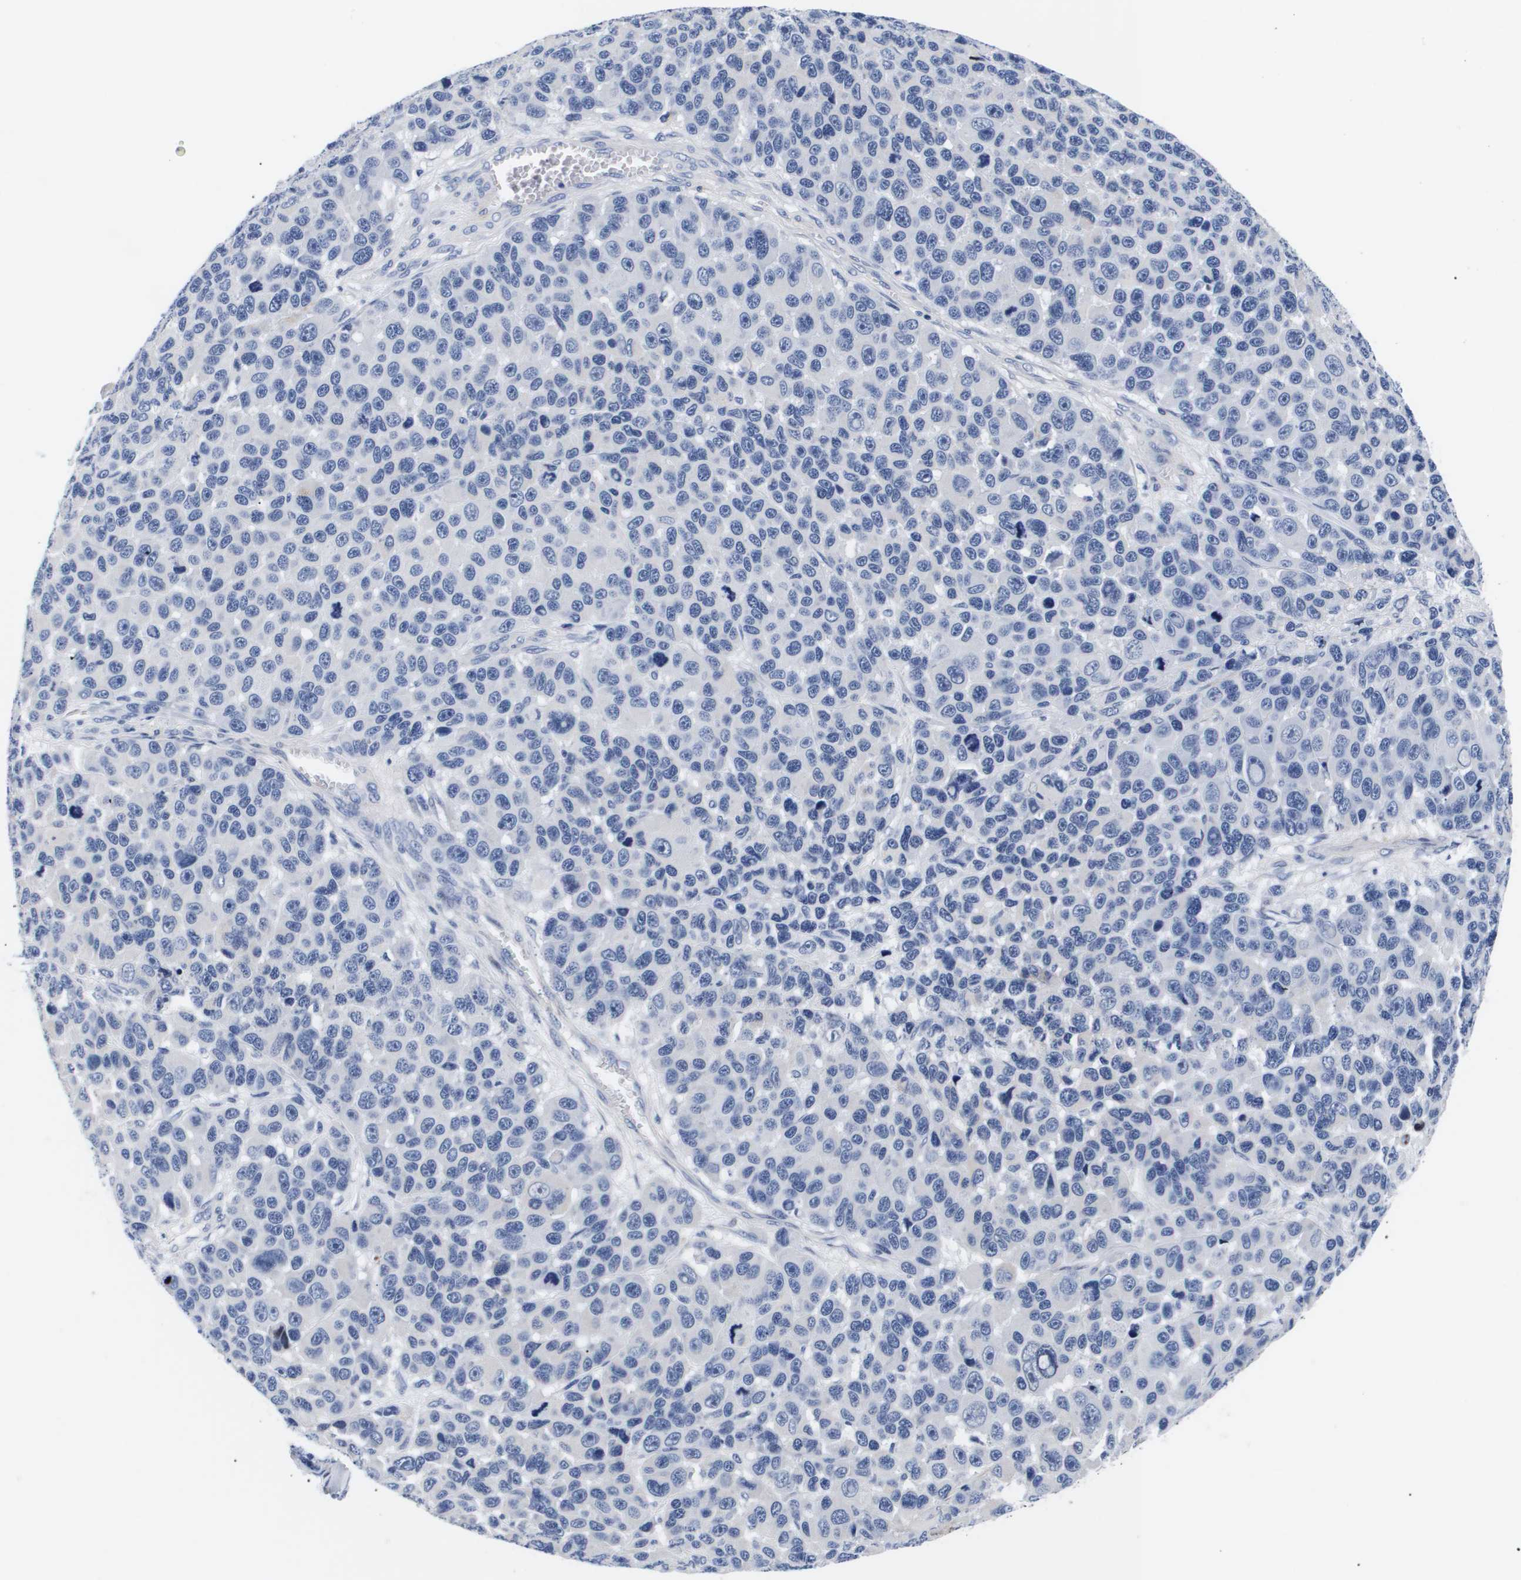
{"staining": {"intensity": "negative", "quantity": "none", "location": "none"}, "tissue": "melanoma", "cell_type": "Tumor cells", "image_type": "cancer", "snomed": [{"axis": "morphology", "description": "Malignant melanoma, NOS"}, {"axis": "topography", "description": "Skin"}], "caption": "DAB immunohistochemical staining of malignant melanoma reveals no significant staining in tumor cells.", "gene": "SHD", "patient": {"sex": "male", "age": 53}}